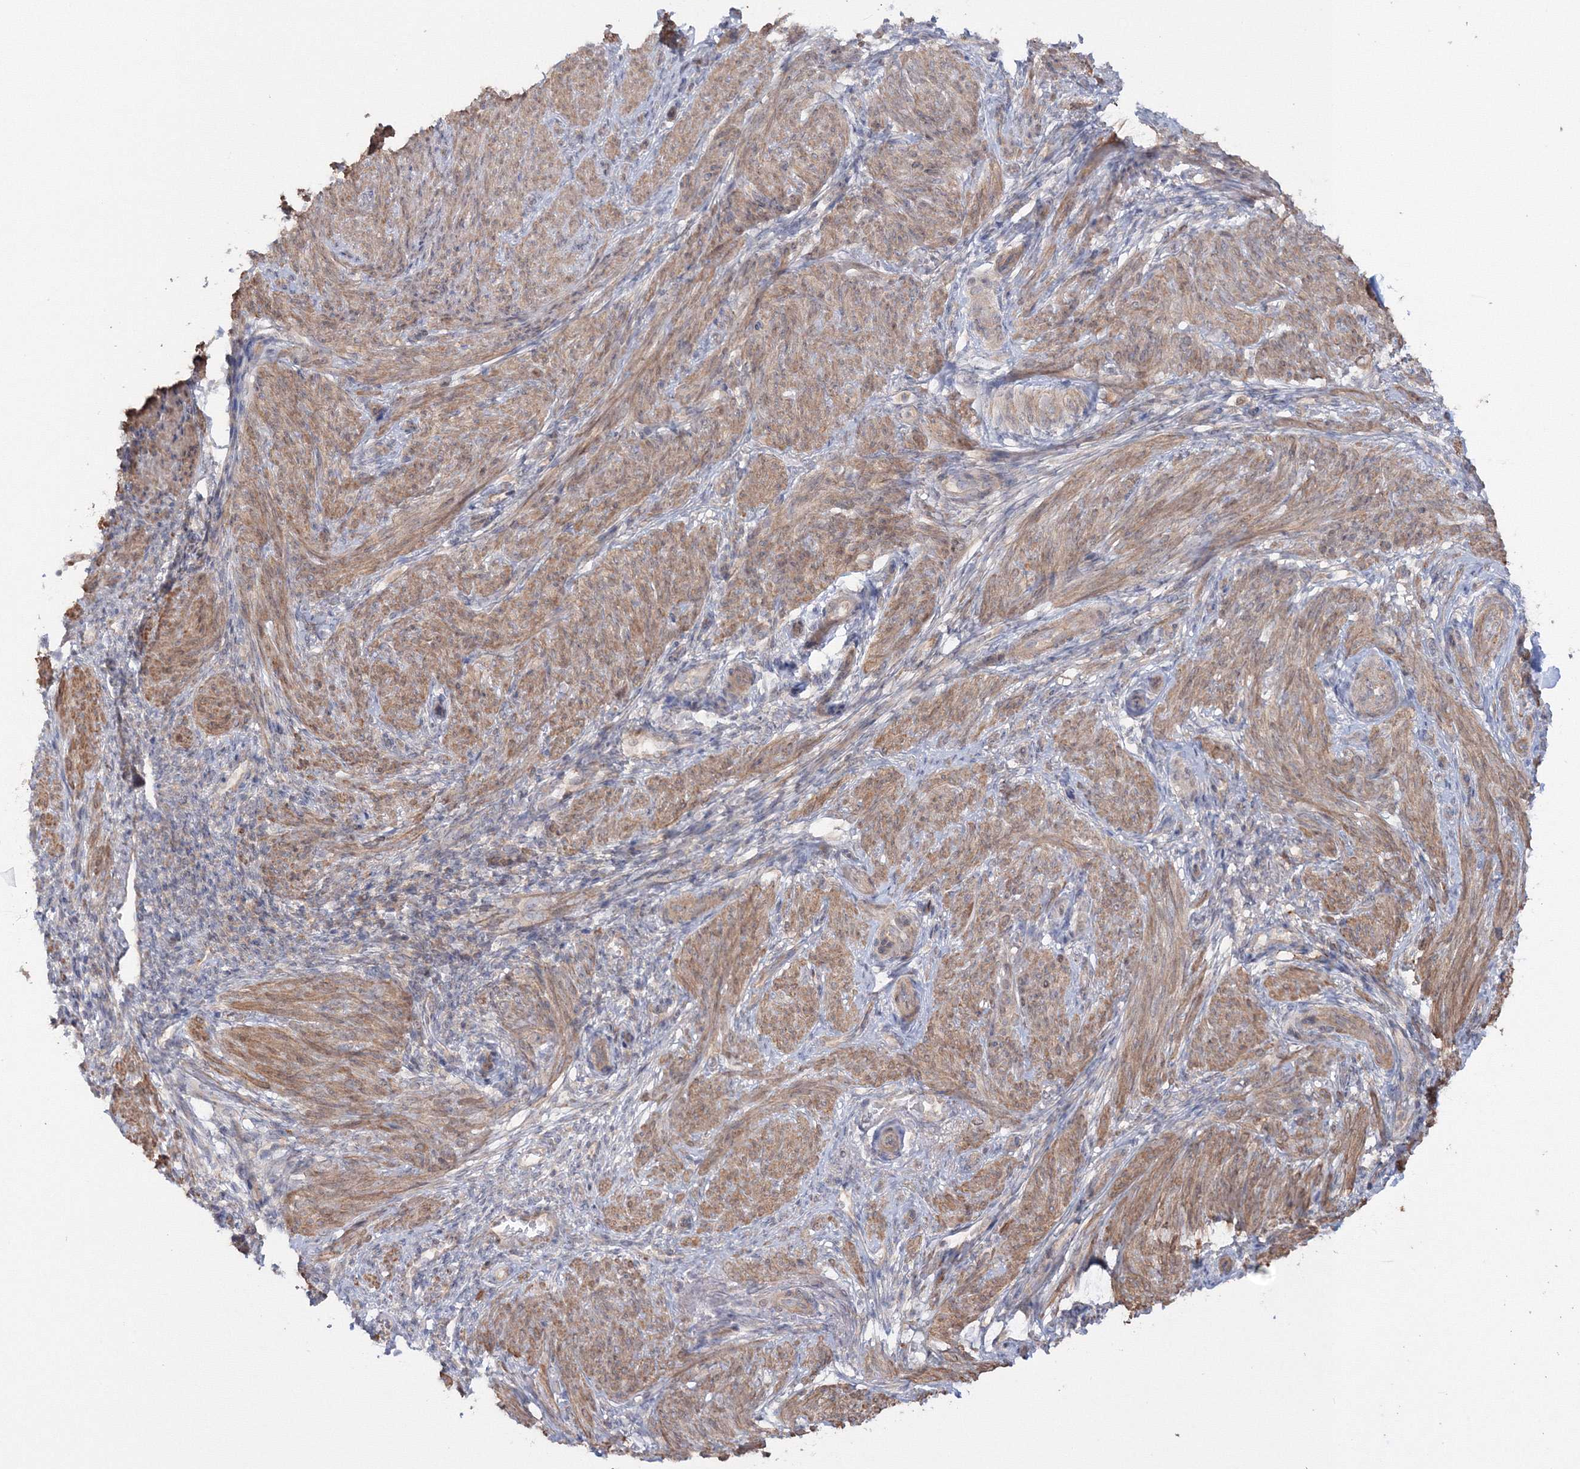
{"staining": {"intensity": "moderate", "quantity": ">75%", "location": "cytoplasmic/membranous"}, "tissue": "smooth muscle", "cell_type": "Smooth muscle cells", "image_type": "normal", "snomed": [{"axis": "morphology", "description": "Normal tissue, NOS"}, {"axis": "topography", "description": "Smooth muscle"}], "caption": "Immunohistochemistry photomicrograph of benign smooth muscle stained for a protein (brown), which demonstrates medium levels of moderate cytoplasmic/membranous positivity in approximately >75% of smooth muscle cells.", "gene": "IPMK", "patient": {"sex": "female", "age": 39}}